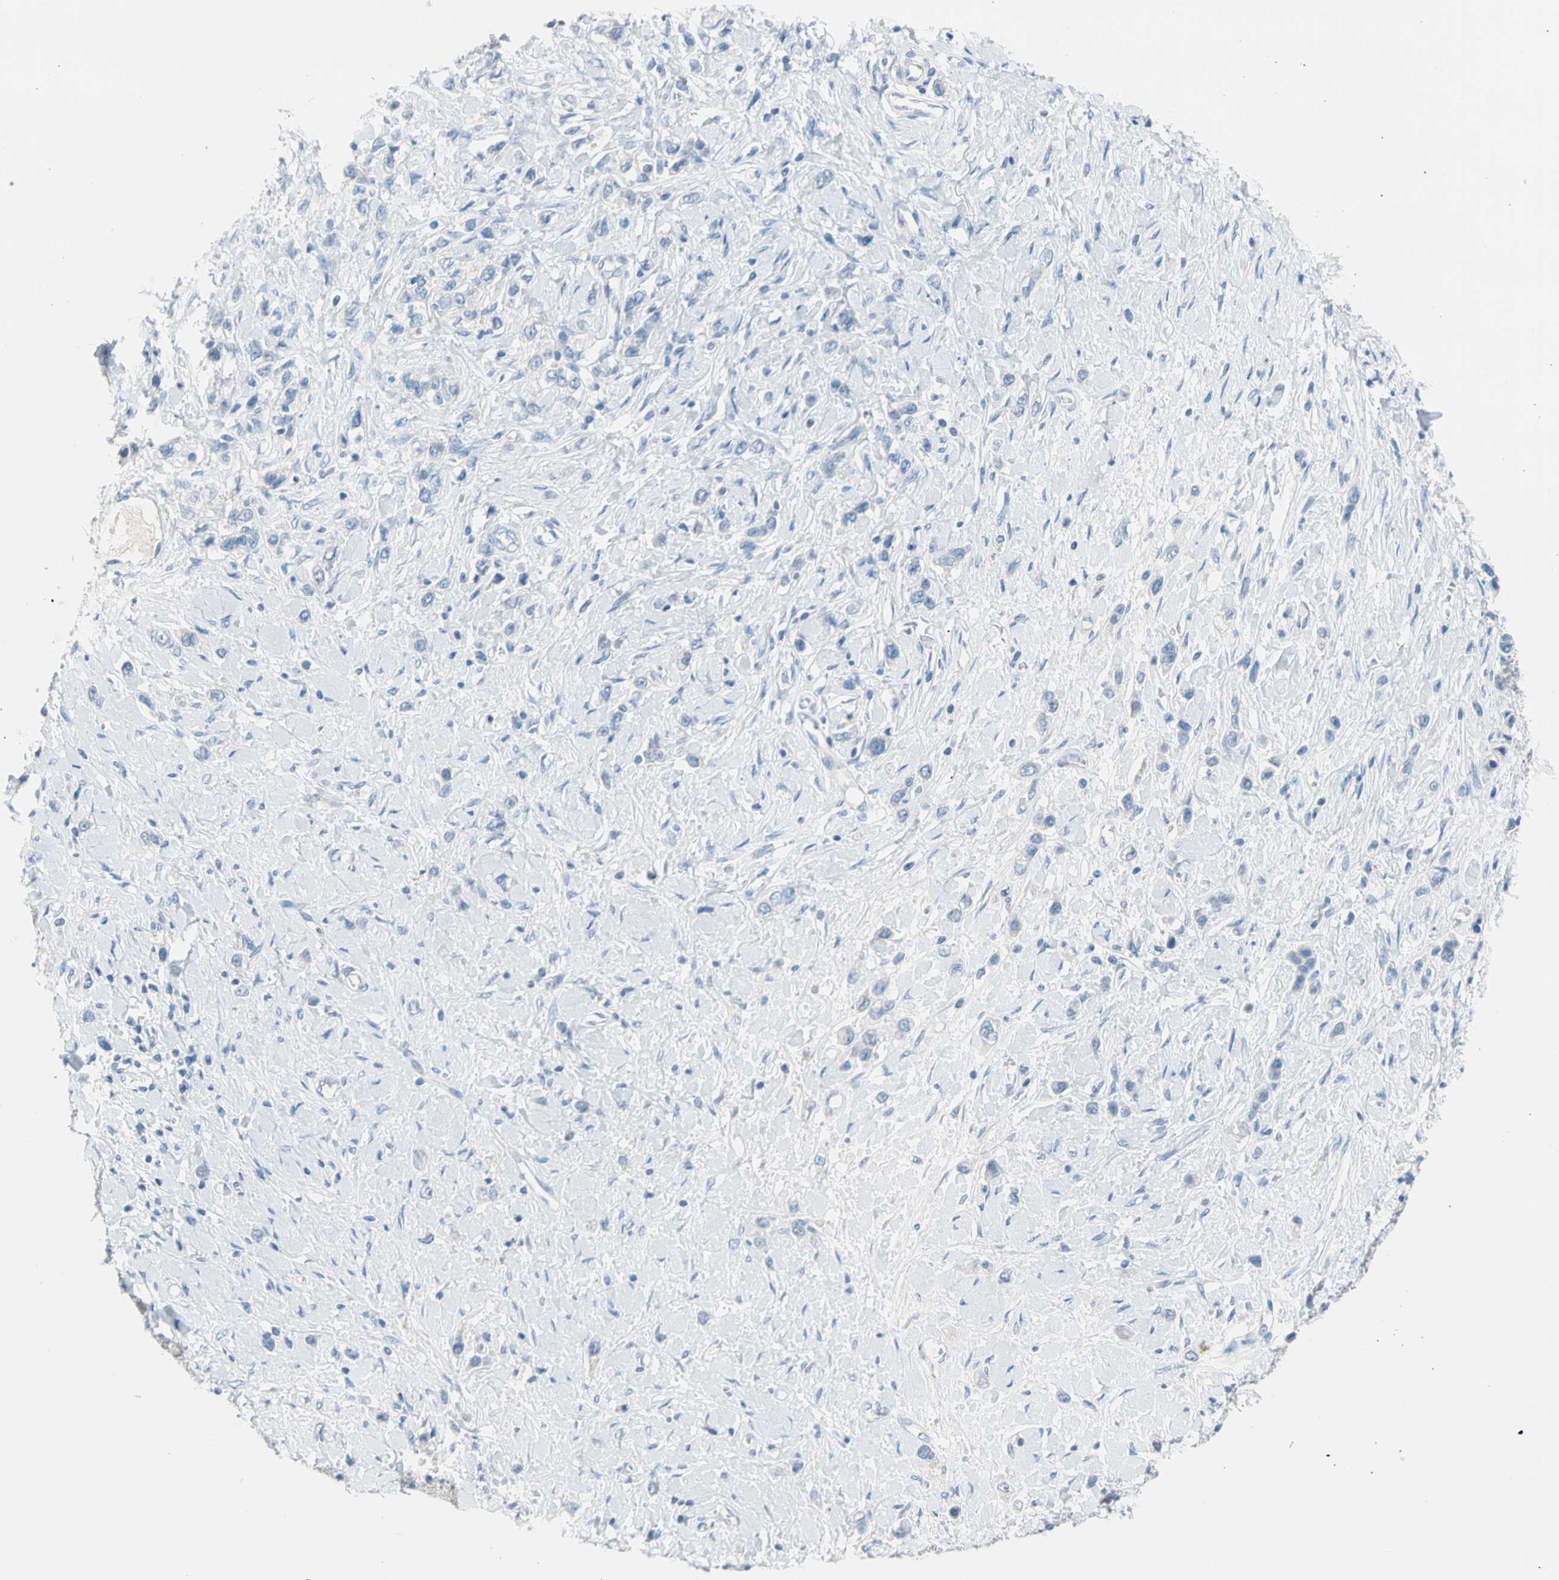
{"staining": {"intensity": "negative", "quantity": "none", "location": "none"}, "tissue": "stomach cancer", "cell_type": "Tumor cells", "image_type": "cancer", "snomed": [{"axis": "morphology", "description": "Normal tissue, NOS"}, {"axis": "morphology", "description": "Adenocarcinoma, NOS"}, {"axis": "topography", "description": "Stomach, upper"}, {"axis": "topography", "description": "Stomach"}], "caption": "Immunohistochemistry (IHC) of human adenocarcinoma (stomach) reveals no staining in tumor cells.", "gene": "CASQ1", "patient": {"sex": "female", "age": 65}}